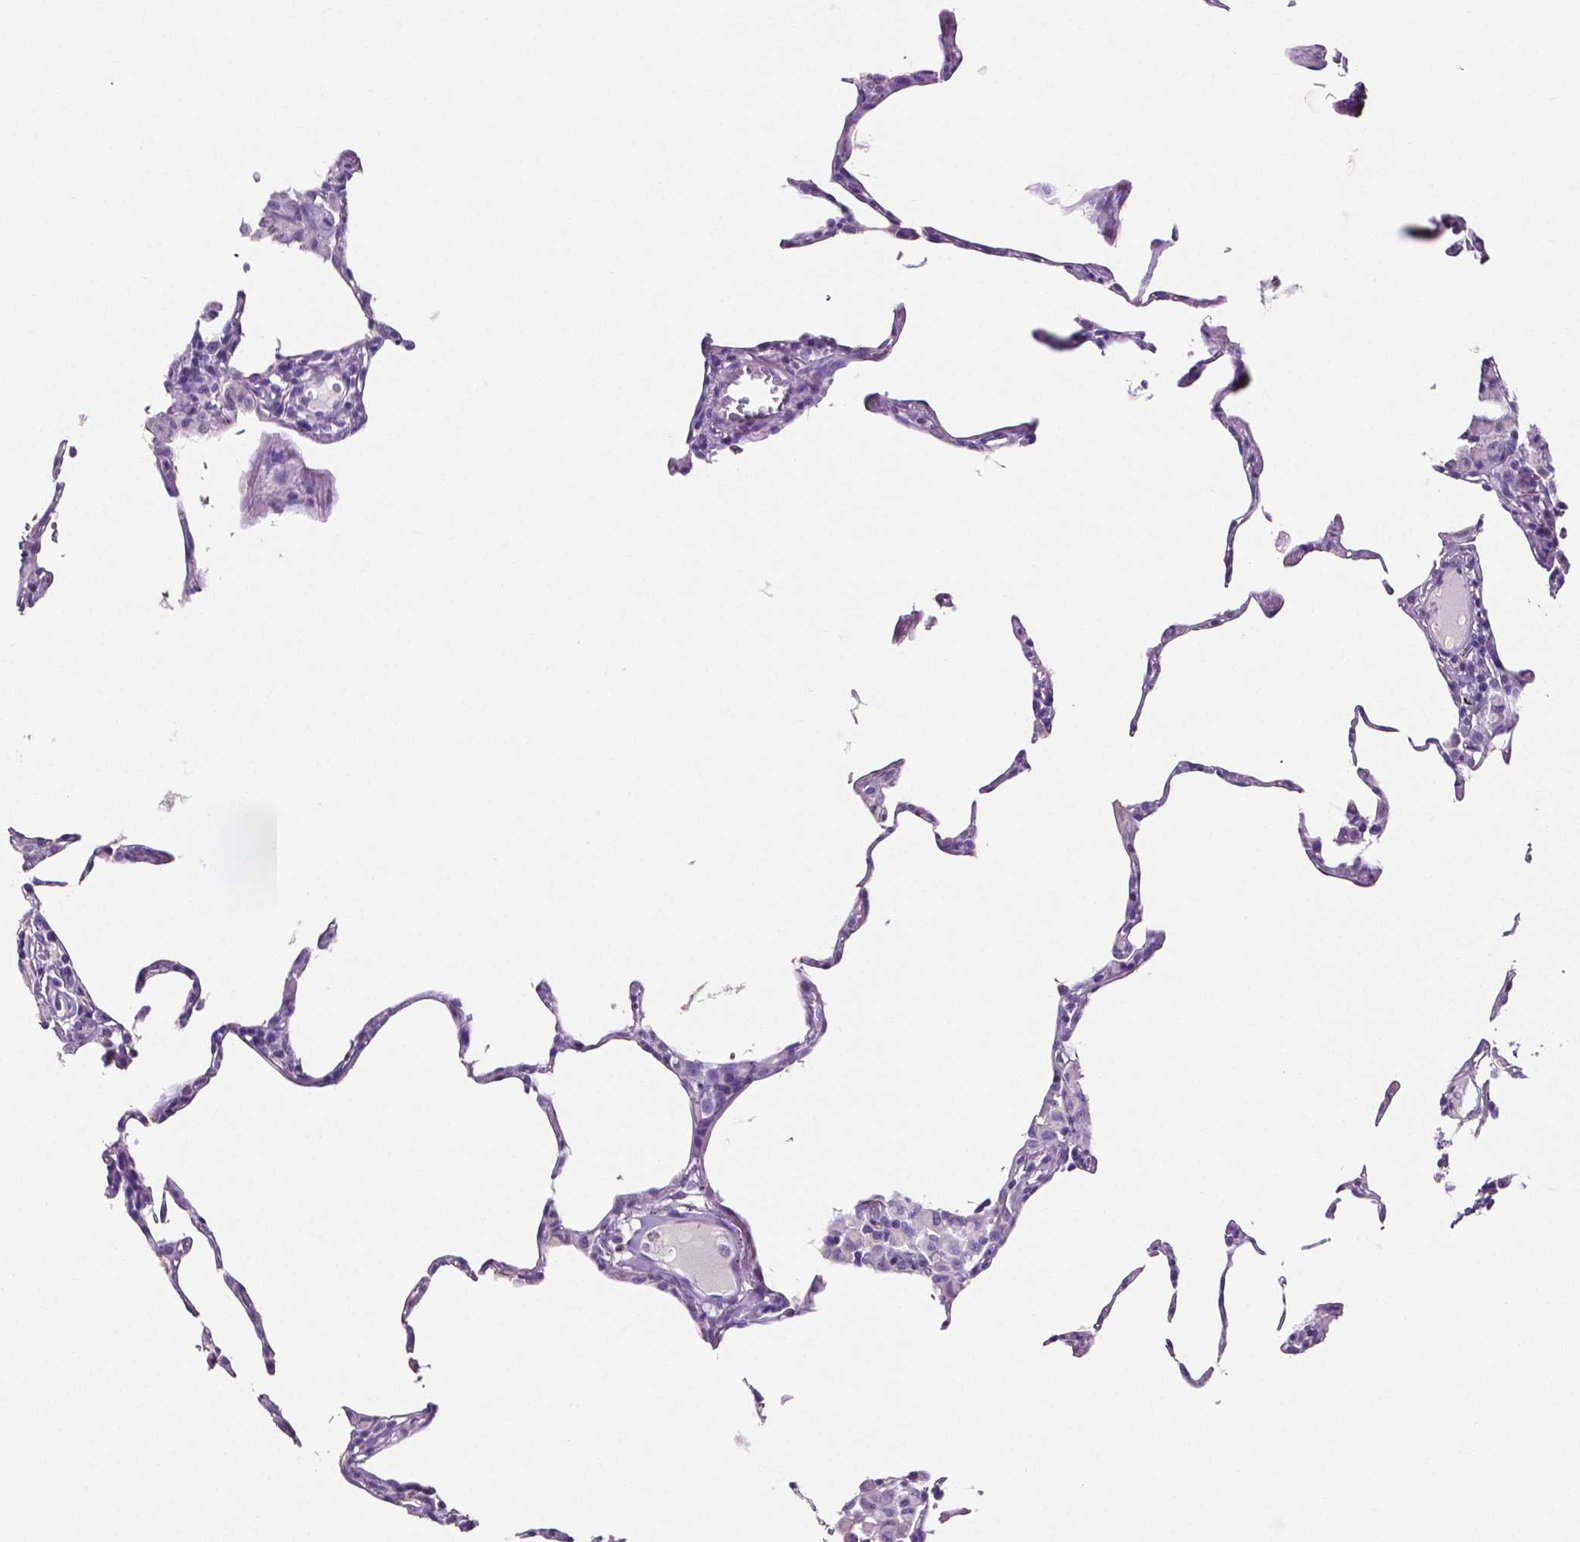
{"staining": {"intensity": "negative", "quantity": "none", "location": "none"}, "tissue": "lung", "cell_type": "Alveolar cells", "image_type": "normal", "snomed": [{"axis": "morphology", "description": "Normal tissue, NOS"}, {"axis": "topography", "description": "Lung"}], "caption": "This micrograph is of benign lung stained with immunohistochemistry to label a protein in brown with the nuclei are counter-stained blue. There is no positivity in alveolar cells.", "gene": "SLC22A2", "patient": {"sex": "female", "age": 57}}